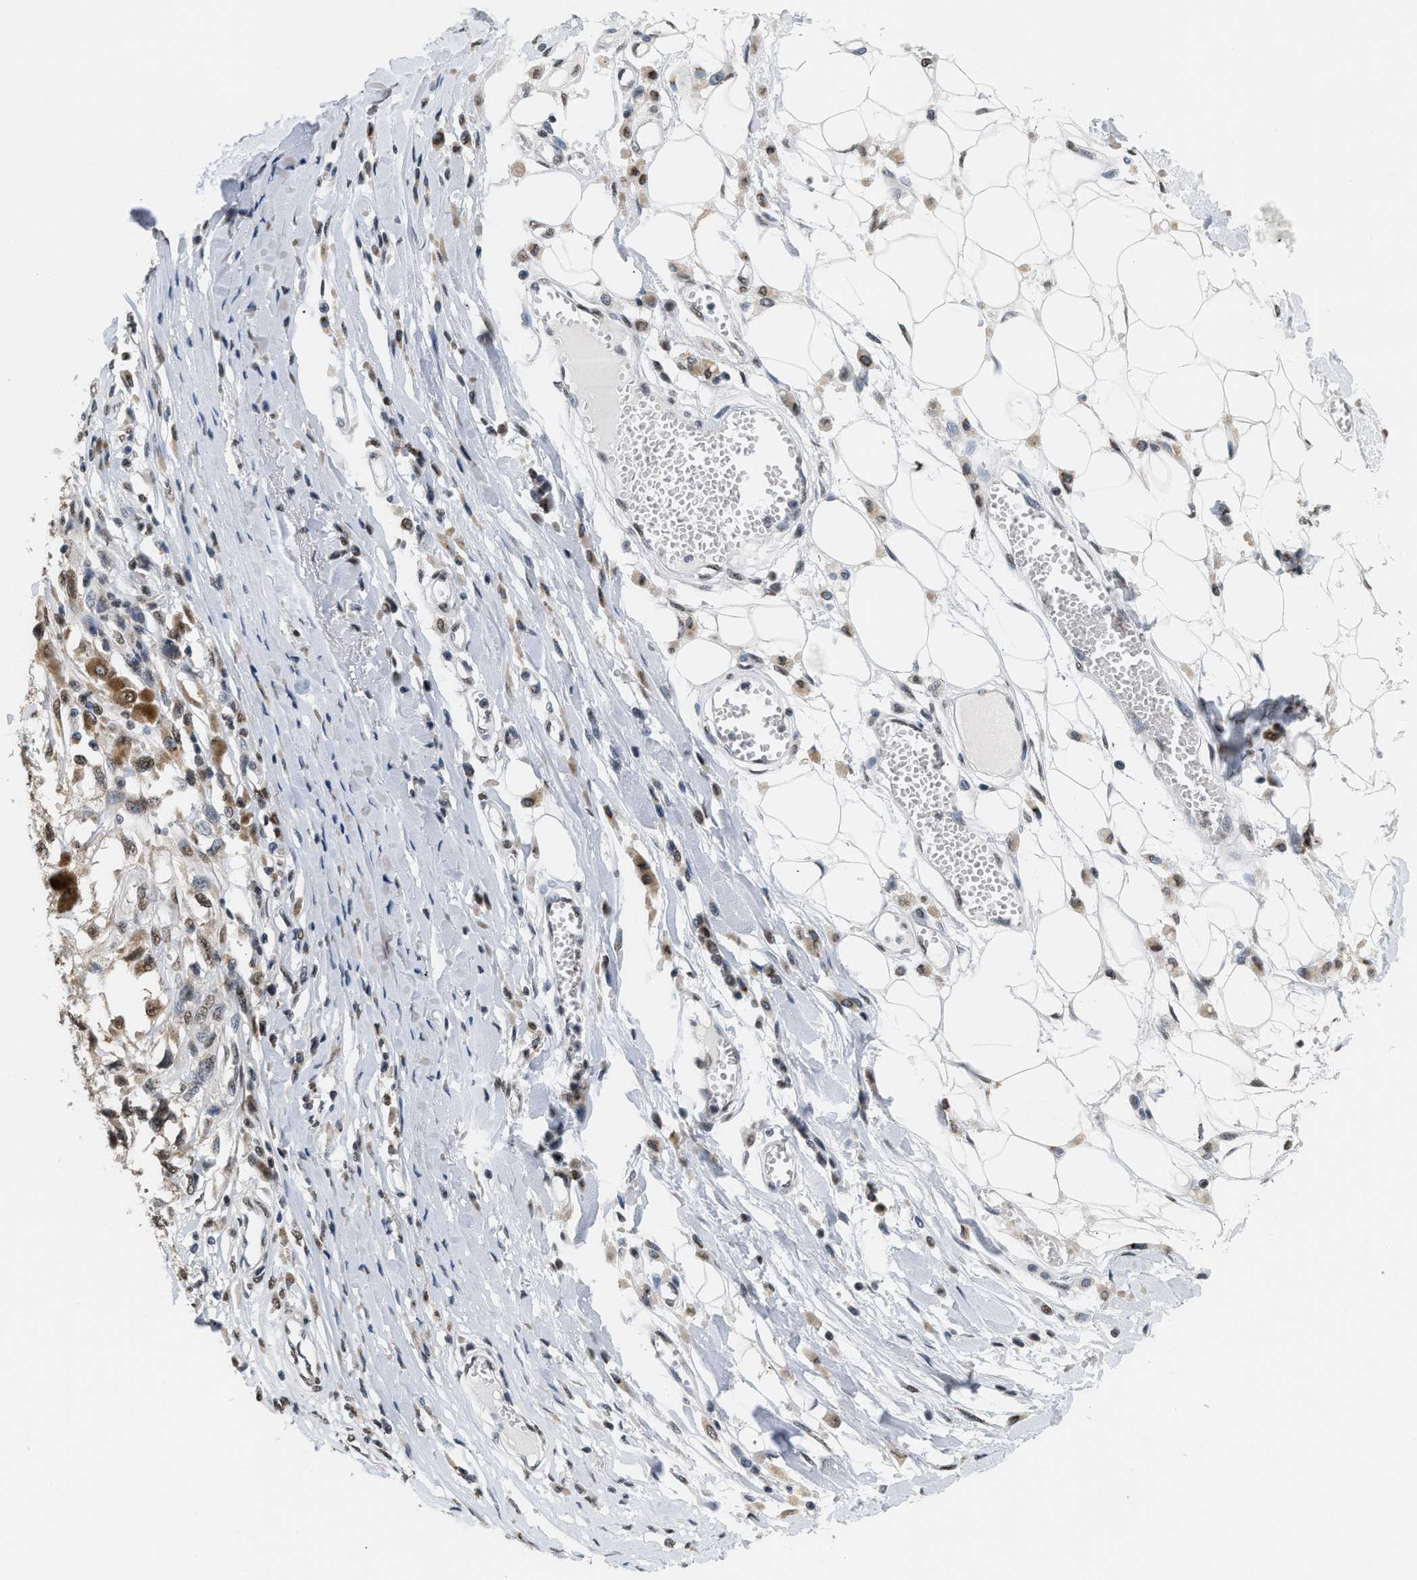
{"staining": {"intensity": "weak", "quantity": ">75%", "location": "nuclear"}, "tissue": "melanoma", "cell_type": "Tumor cells", "image_type": "cancer", "snomed": [{"axis": "morphology", "description": "Malignant melanoma, Metastatic site"}, {"axis": "topography", "description": "Lymph node"}], "caption": "Melanoma tissue exhibits weak nuclear staining in approximately >75% of tumor cells, visualized by immunohistochemistry. The staining was performed using DAB to visualize the protein expression in brown, while the nuclei were stained in blue with hematoxylin (Magnification: 20x).", "gene": "RAF1", "patient": {"sex": "male", "age": 59}}